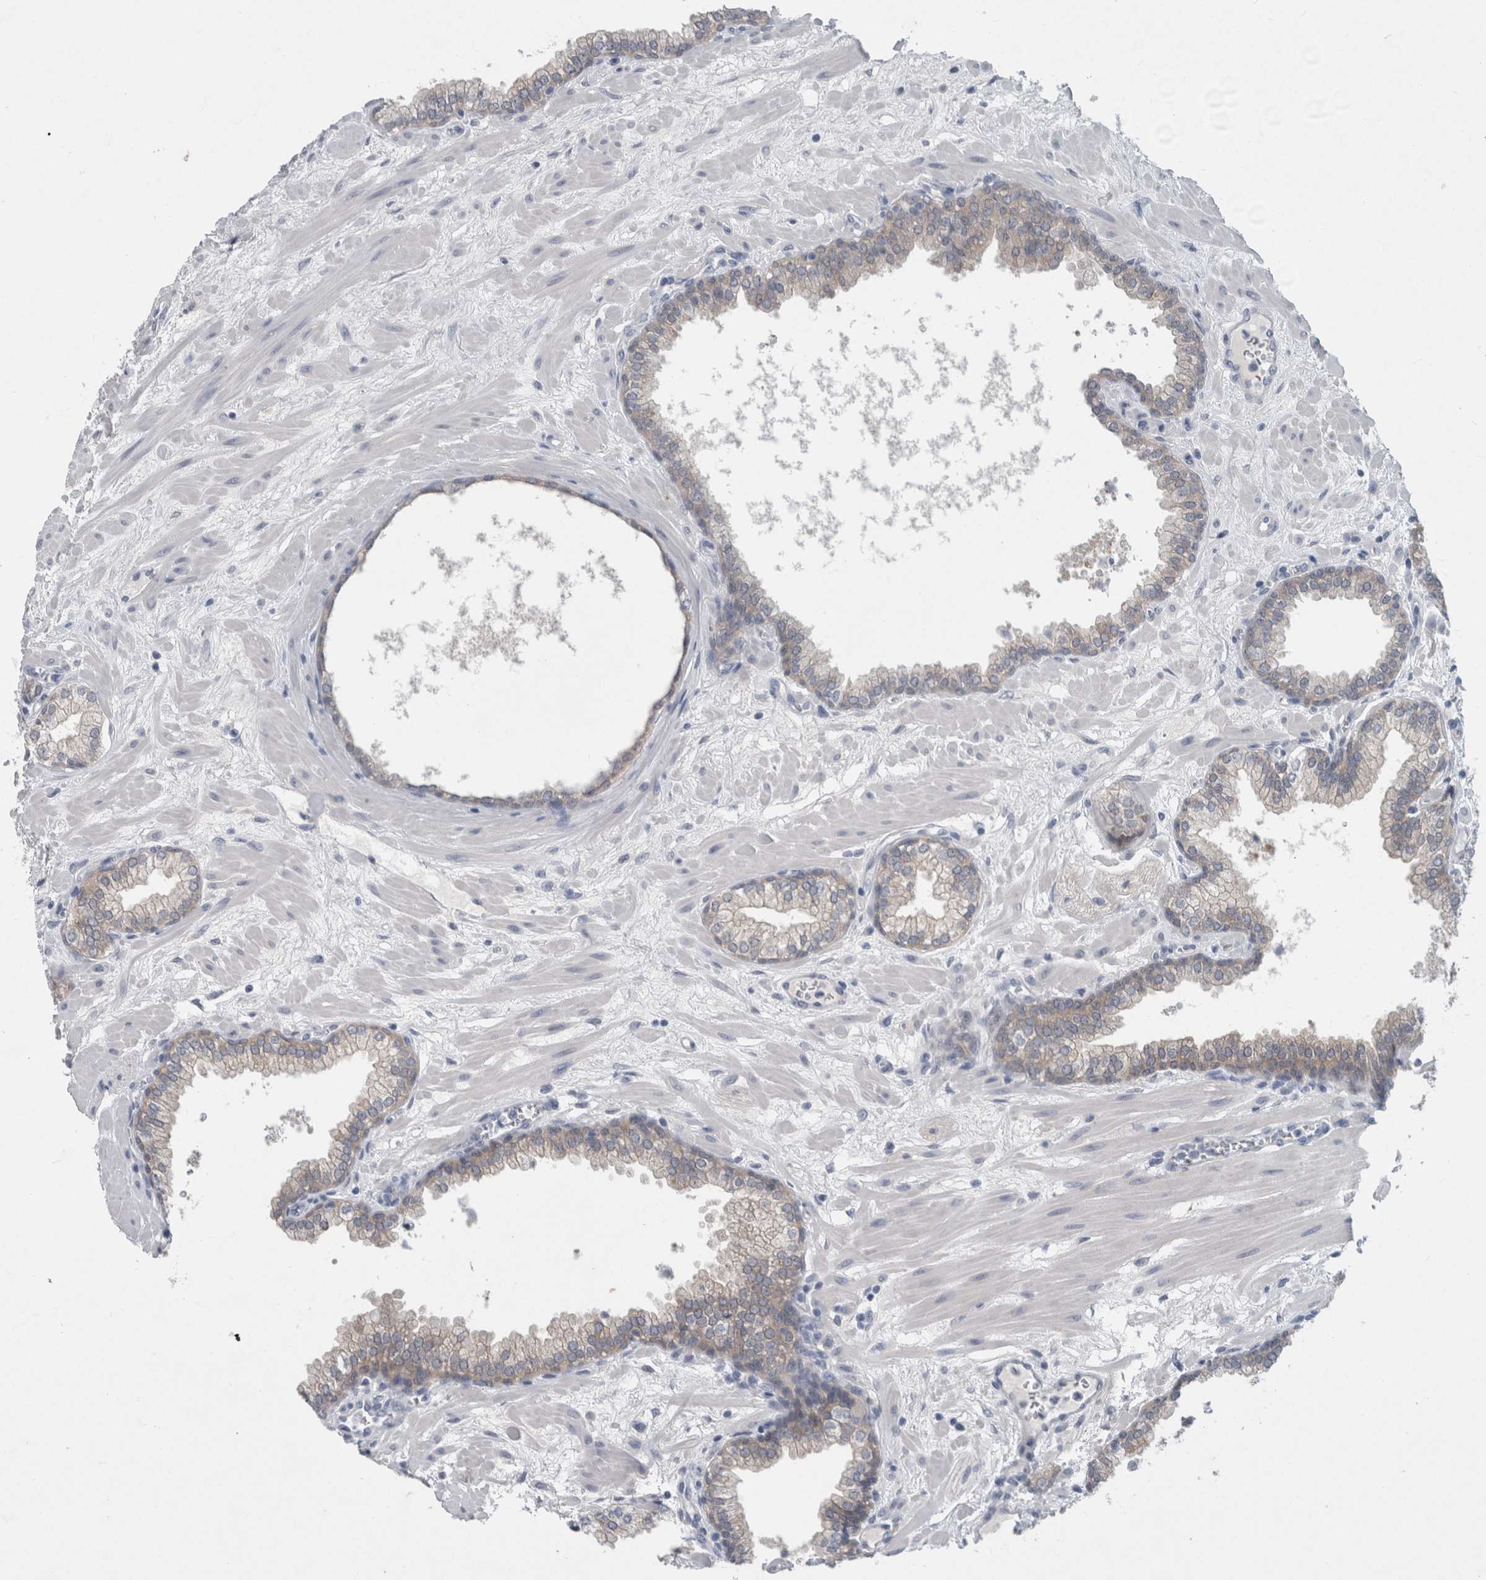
{"staining": {"intensity": "negative", "quantity": "none", "location": "none"}, "tissue": "prostate", "cell_type": "Glandular cells", "image_type": "normal", "snomed": [{"axis": "morphology", "description": "Normal tissue, NOS"}, {"axis": "morphology", "description": "Urothelial carcinoma, Low grade"}, {"axis": "topography", "description": "Urinary bladder"}, {"axis": "topography", "description": "Prostate"}], "caption": "The histopathology image reveals no staining of glandular cells in normal prostate. (DAB immunohistochemistry (IHC) with hematoxylin counter stain).", "gene": "FAM83H", "patient": {"sex": "male", "age": 60}}